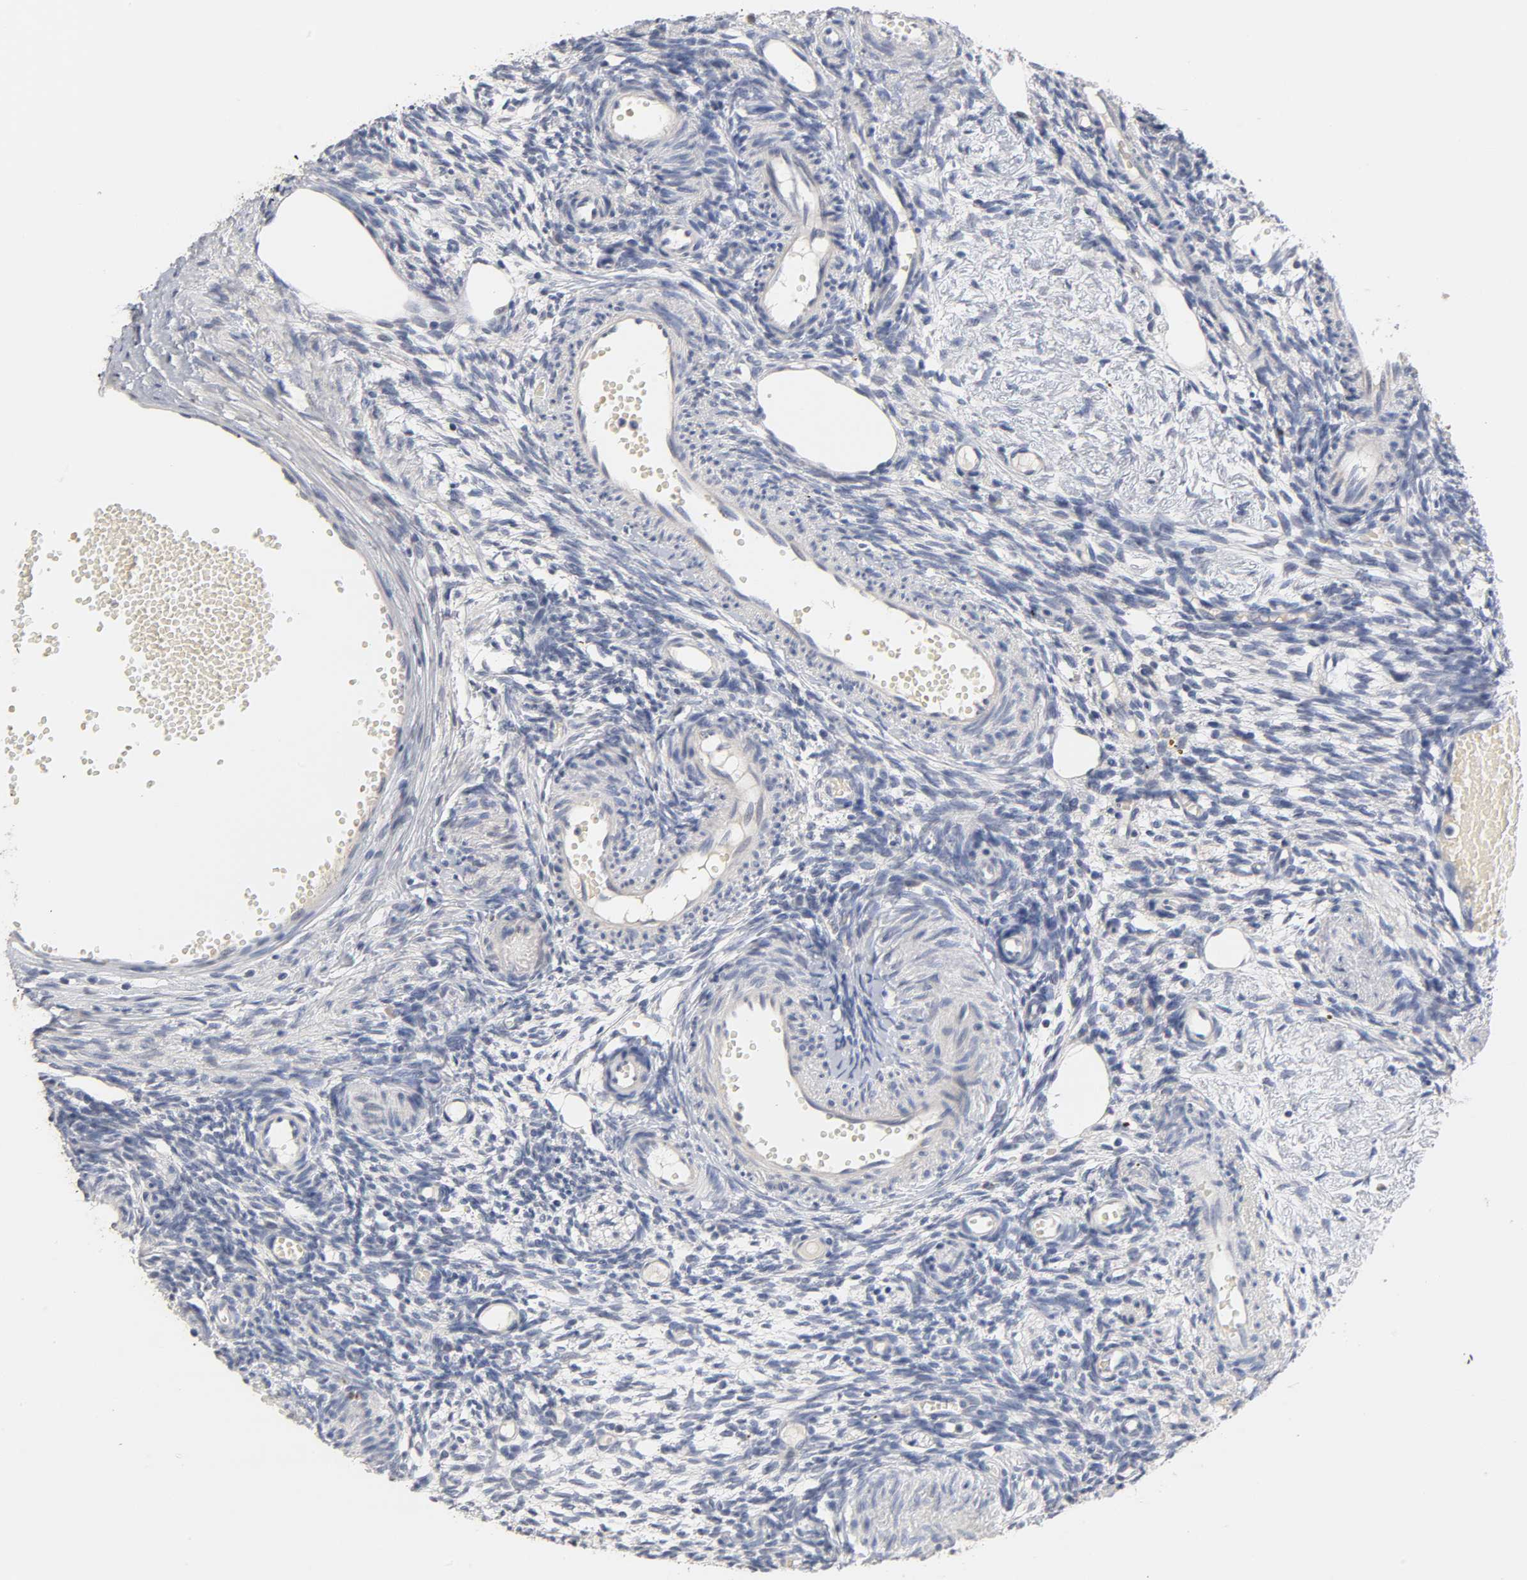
{"staining": {"intensity": "negative", "quantity": "none", "location": "none"}, "tissue": "ovary", "cell_type": "Ovarian stroma cells", "image_type": "normal", "snomed": [{"axis": "morphology", "description": "Normal tissue, NOS"}, {"axis": "topography", "description": "Ovary"}], "caption": "This is a image of immunohistochemistry (IHC) staining of unremarkable ovary, which shows no staining in ovarian stroma cells.", "gene": "OVOL1", "patient": {"sex": "female", "age": 35}}